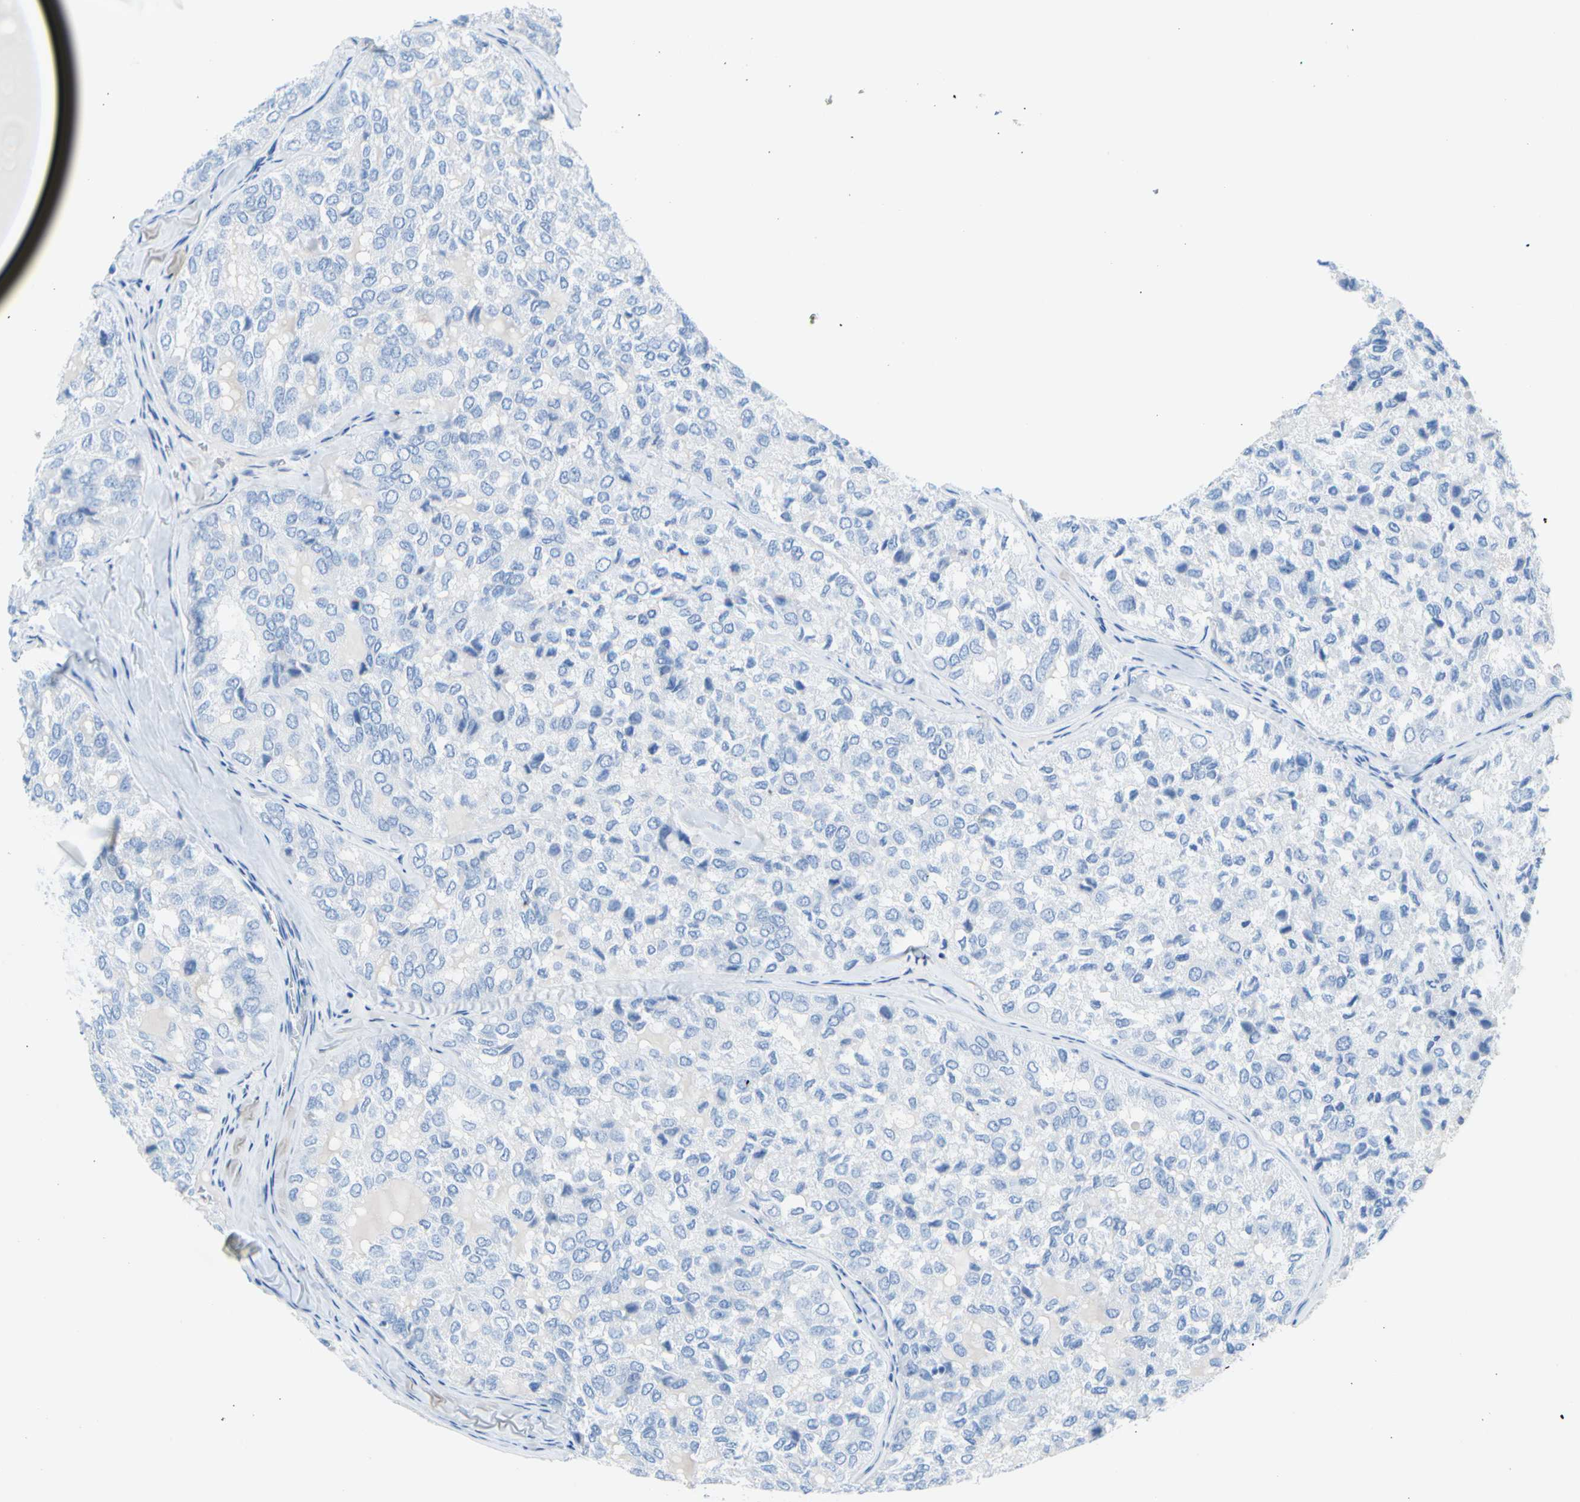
{"staining": {"intensity": "negative", "quantity": "none", "location": "none"}, "tissue": "thyroid cancer", "cell_type": "Tumor cells", "image_type": "cancer", "snomed": [{"axis": "morphology", "description": "Follicular adenoma carcinoma, NOS"}, {"axis": "topography", "description": "Thyroid gland"}], "caption": "IHC image of neoplastic tissue: thyroid cancer (follicular adenoma carcinoma) stained with DAB shows no significant protein expression in tumor cells.", "gene": "CEL", "patient": {"sex": "male", "age": 75}}